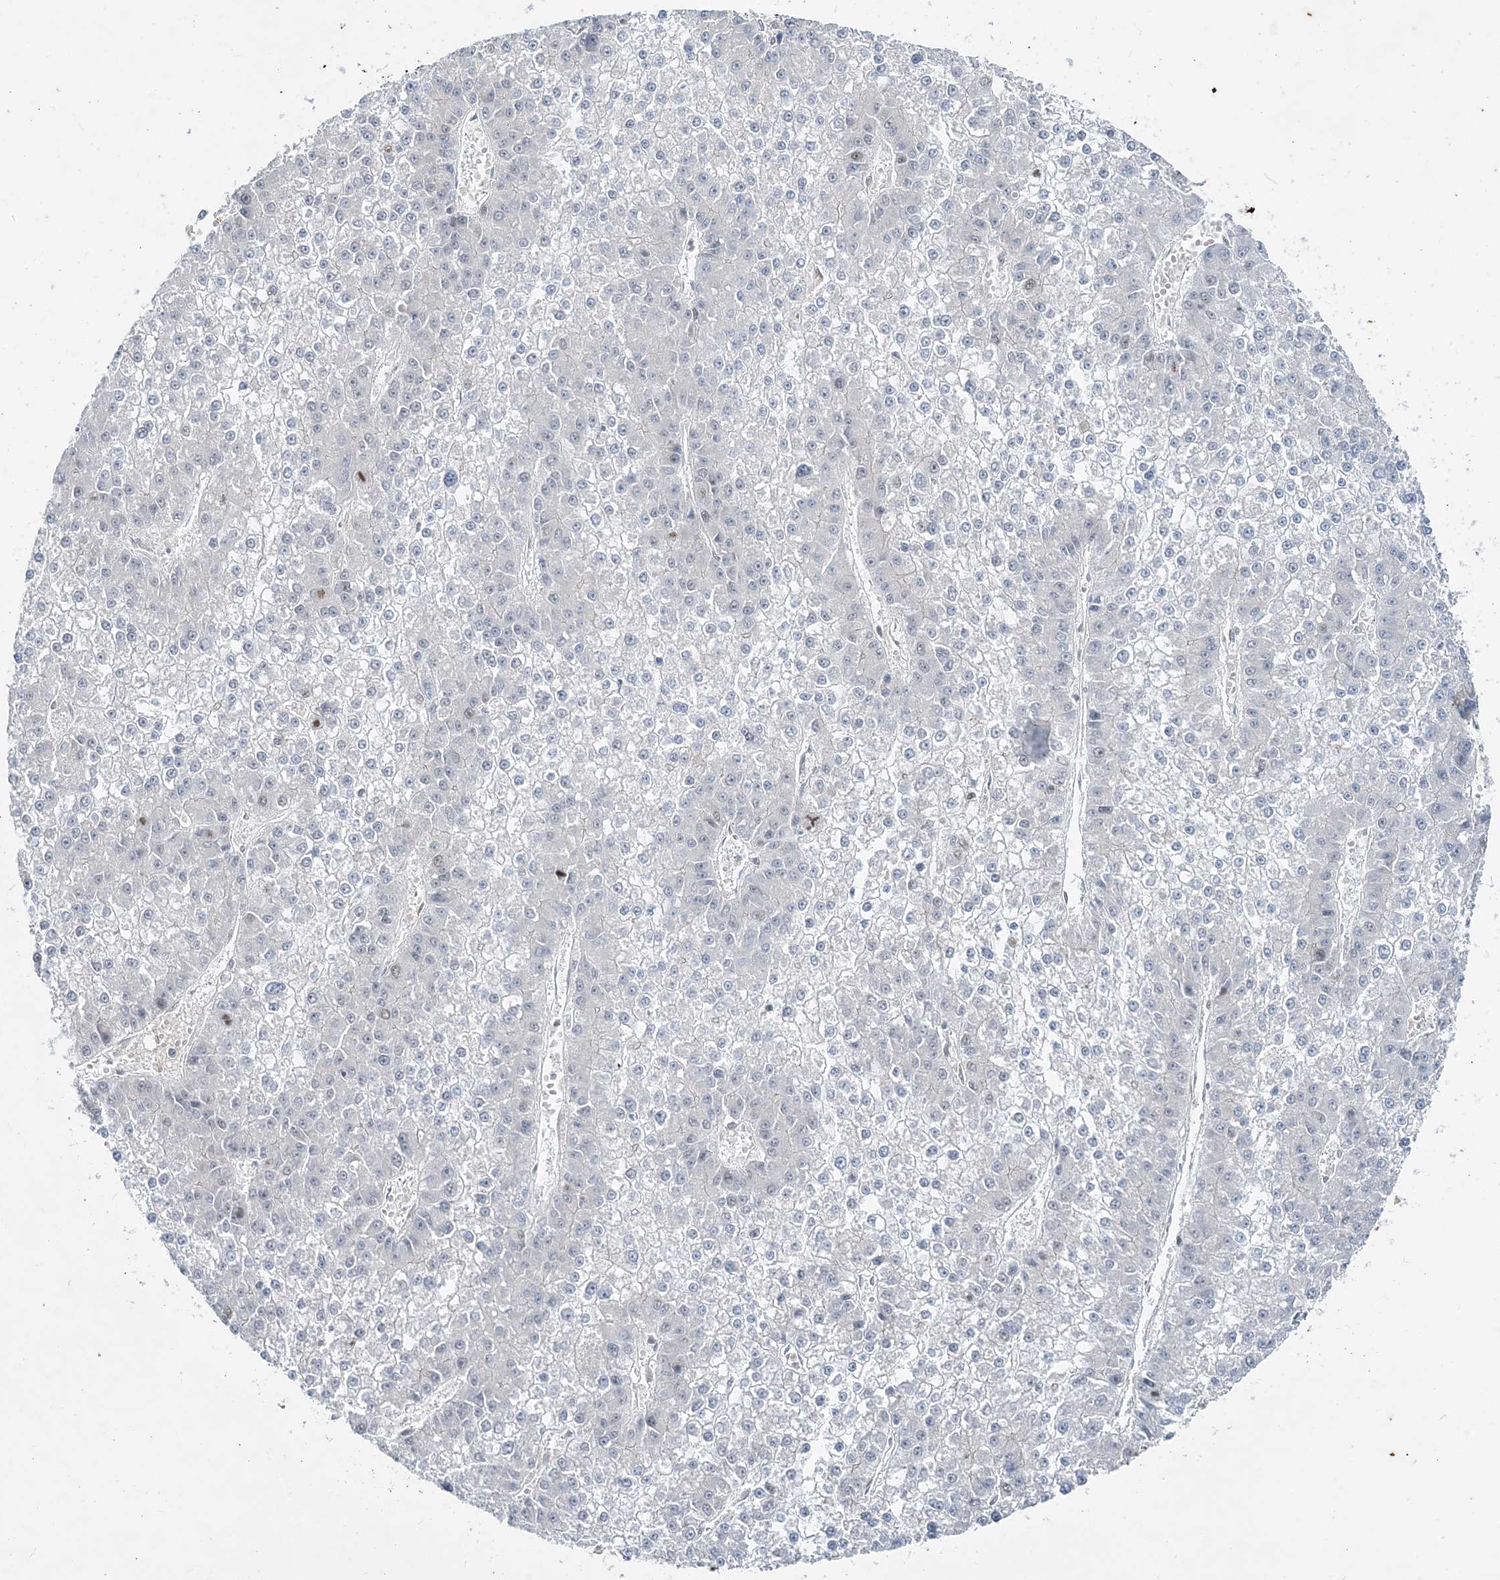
{"staining": {"intensity": "negative", "quantity": "none", "location": "none"}, "tissue": "liver cancer", "cell_type": "Tumor cells", "image_type": "cancer", "snomed": [{"axis": "morphology", "description": "Carcinoma, Hepatocellular, NOS"}, {"axis": "topography", "description": "Liver"}], "caption": "Human hepatocellular carcinoma (liver) stained for a protein using immunohistochemistry exhibits no positivity in tumor cells.", "gene": "LEXM", "patient": {"sex": "female", "age": 73}}